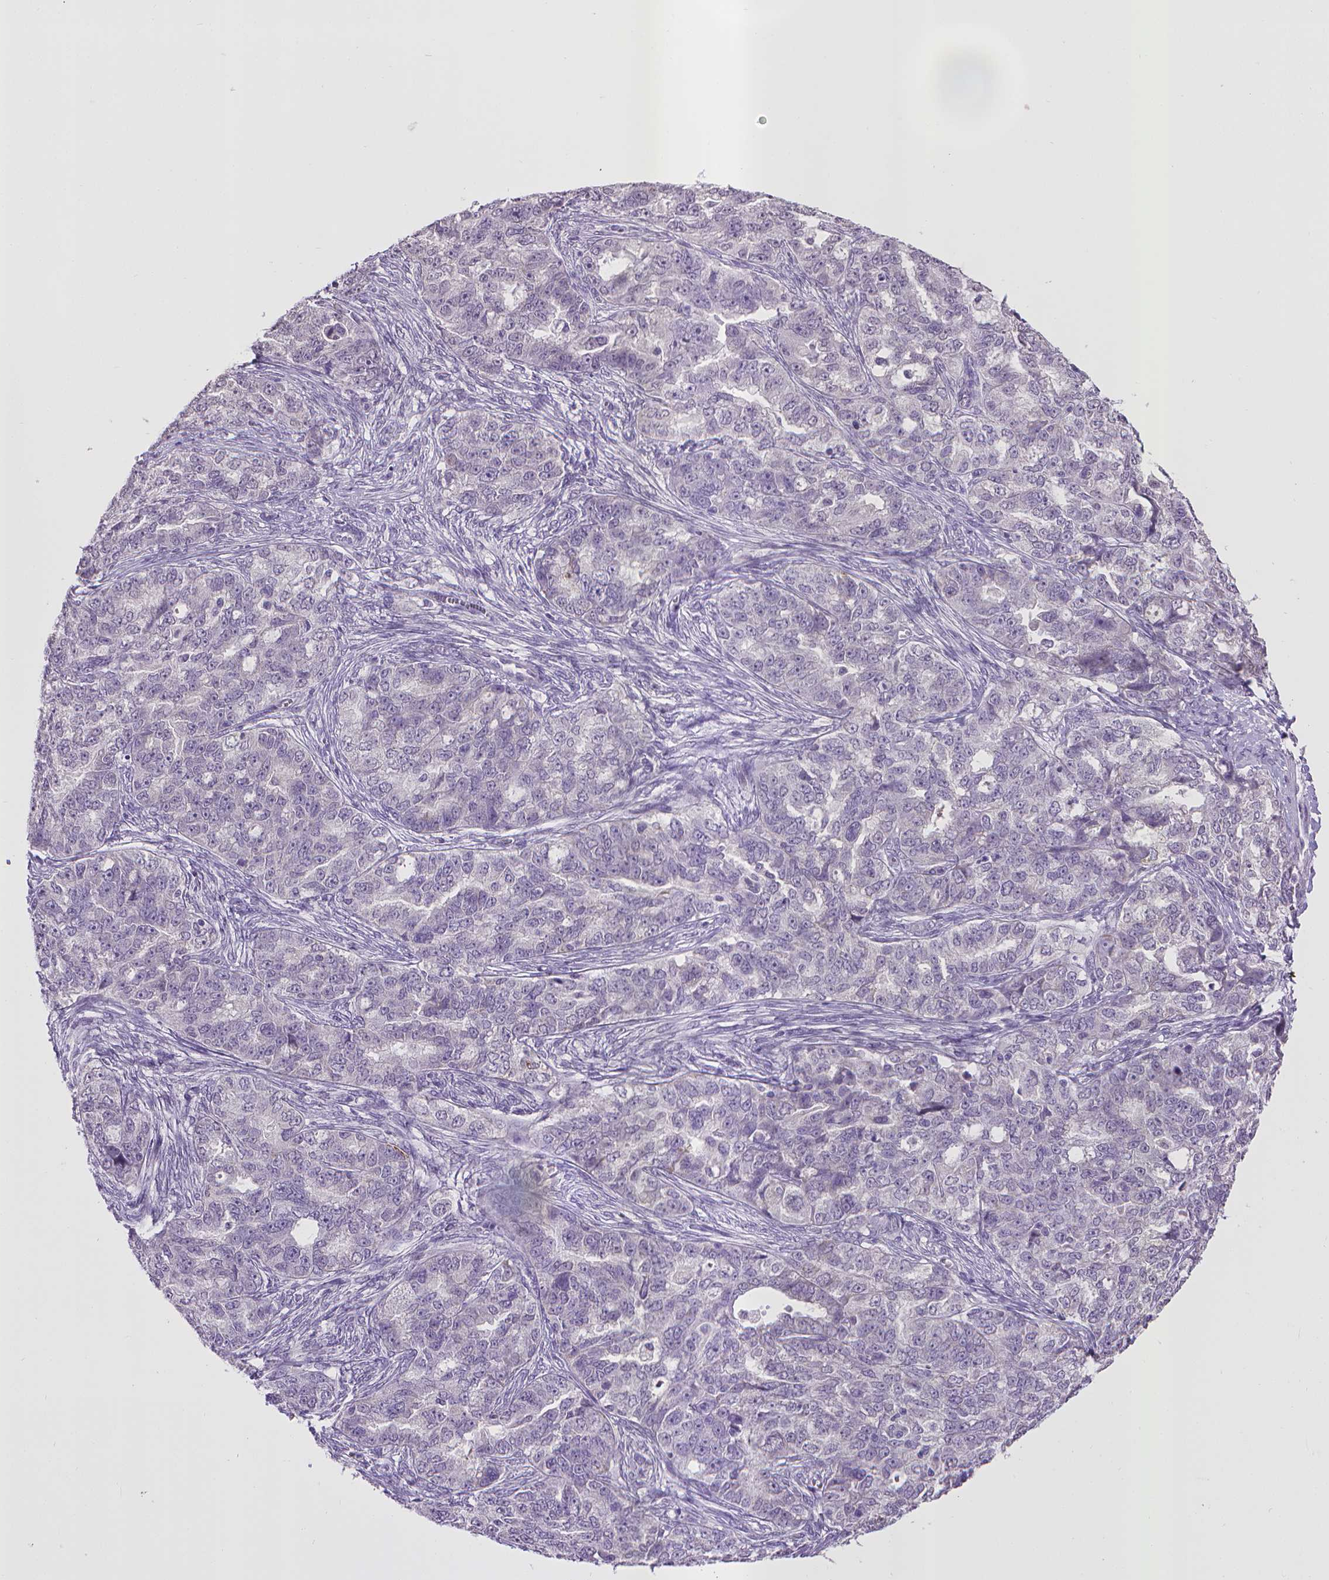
{"staining": {"intensity": "negative", "quantity": "none", "location": "none"}, "tissue": "ovarian cancer", "cell_type": "Tumor cells", "image_type": "cancer", "snomed": [{"axis": "morphology", "description": "Cystadenocarcinoma, serous, NOS"}, {"axis": "topography", "description": "Ovary"}], "caption": "Immunohistochemistry (IHC) of human ovarian serous cystadenocarcinoma shows no staining in tumor cells.", "gene": "KMO", "patient": {"sex": "female", "age": 51}}